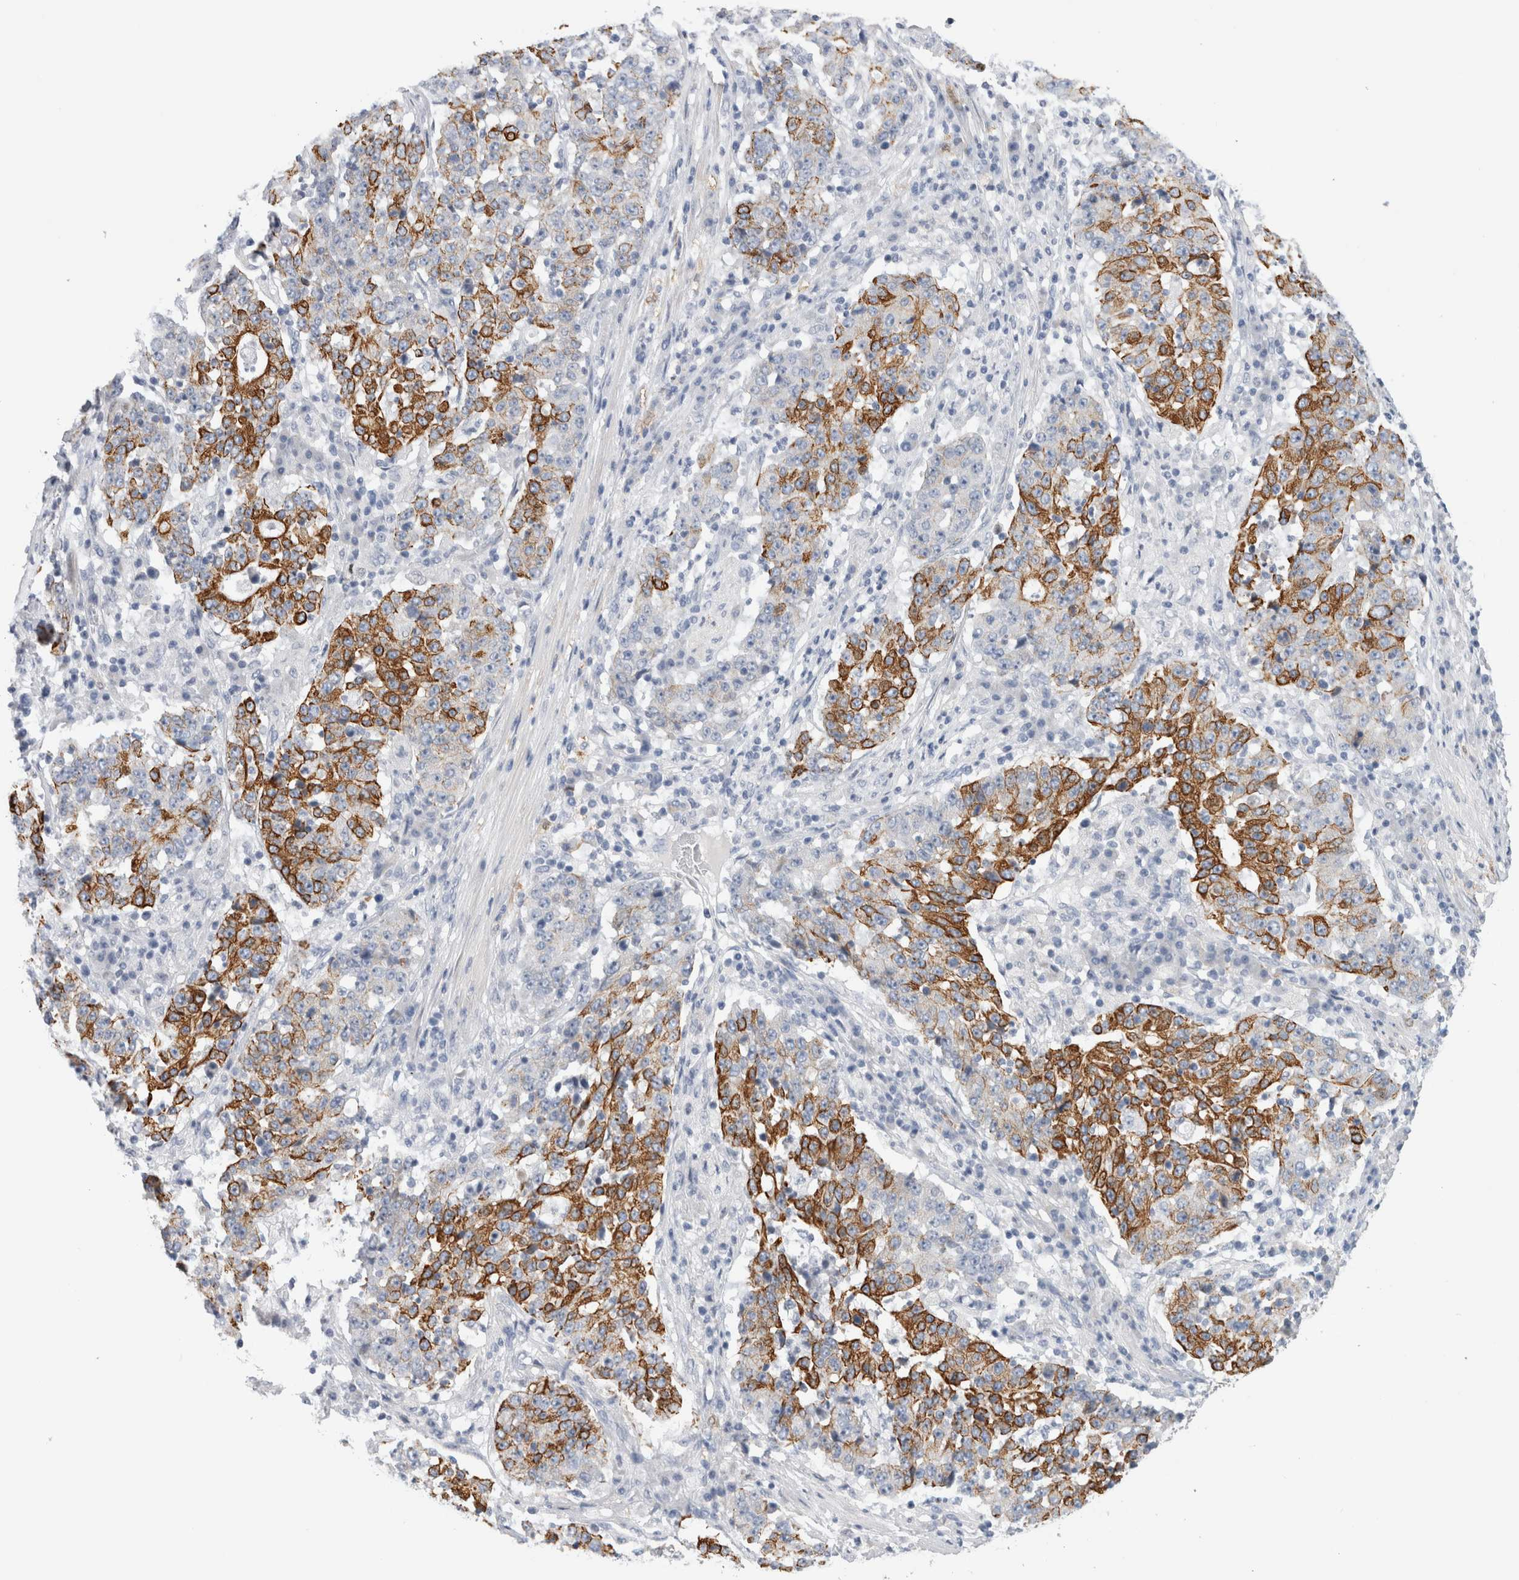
{"staining": {"intensity": "strong", "quantity": "25%-75%", "location": "cytoplasmic/membranous"}, "tissue": "stomach cancer", "cell_type": "Tumor cells", "image_type": "cancer", "snomed": [{"axis": "morphology", "description": "Adenocarcinoma, NOS"}, {"axis": "topography", "description": "Stomach"}], "caption": "A micrograph showing strong cytoplasmic/membranous expression in about 25%-75% of tumor cells in stomach cancer, as visualized by brown immunohistochemical staining.", "gene": "SLC20A2", "patient": {"sex": "male", "age": 59}}